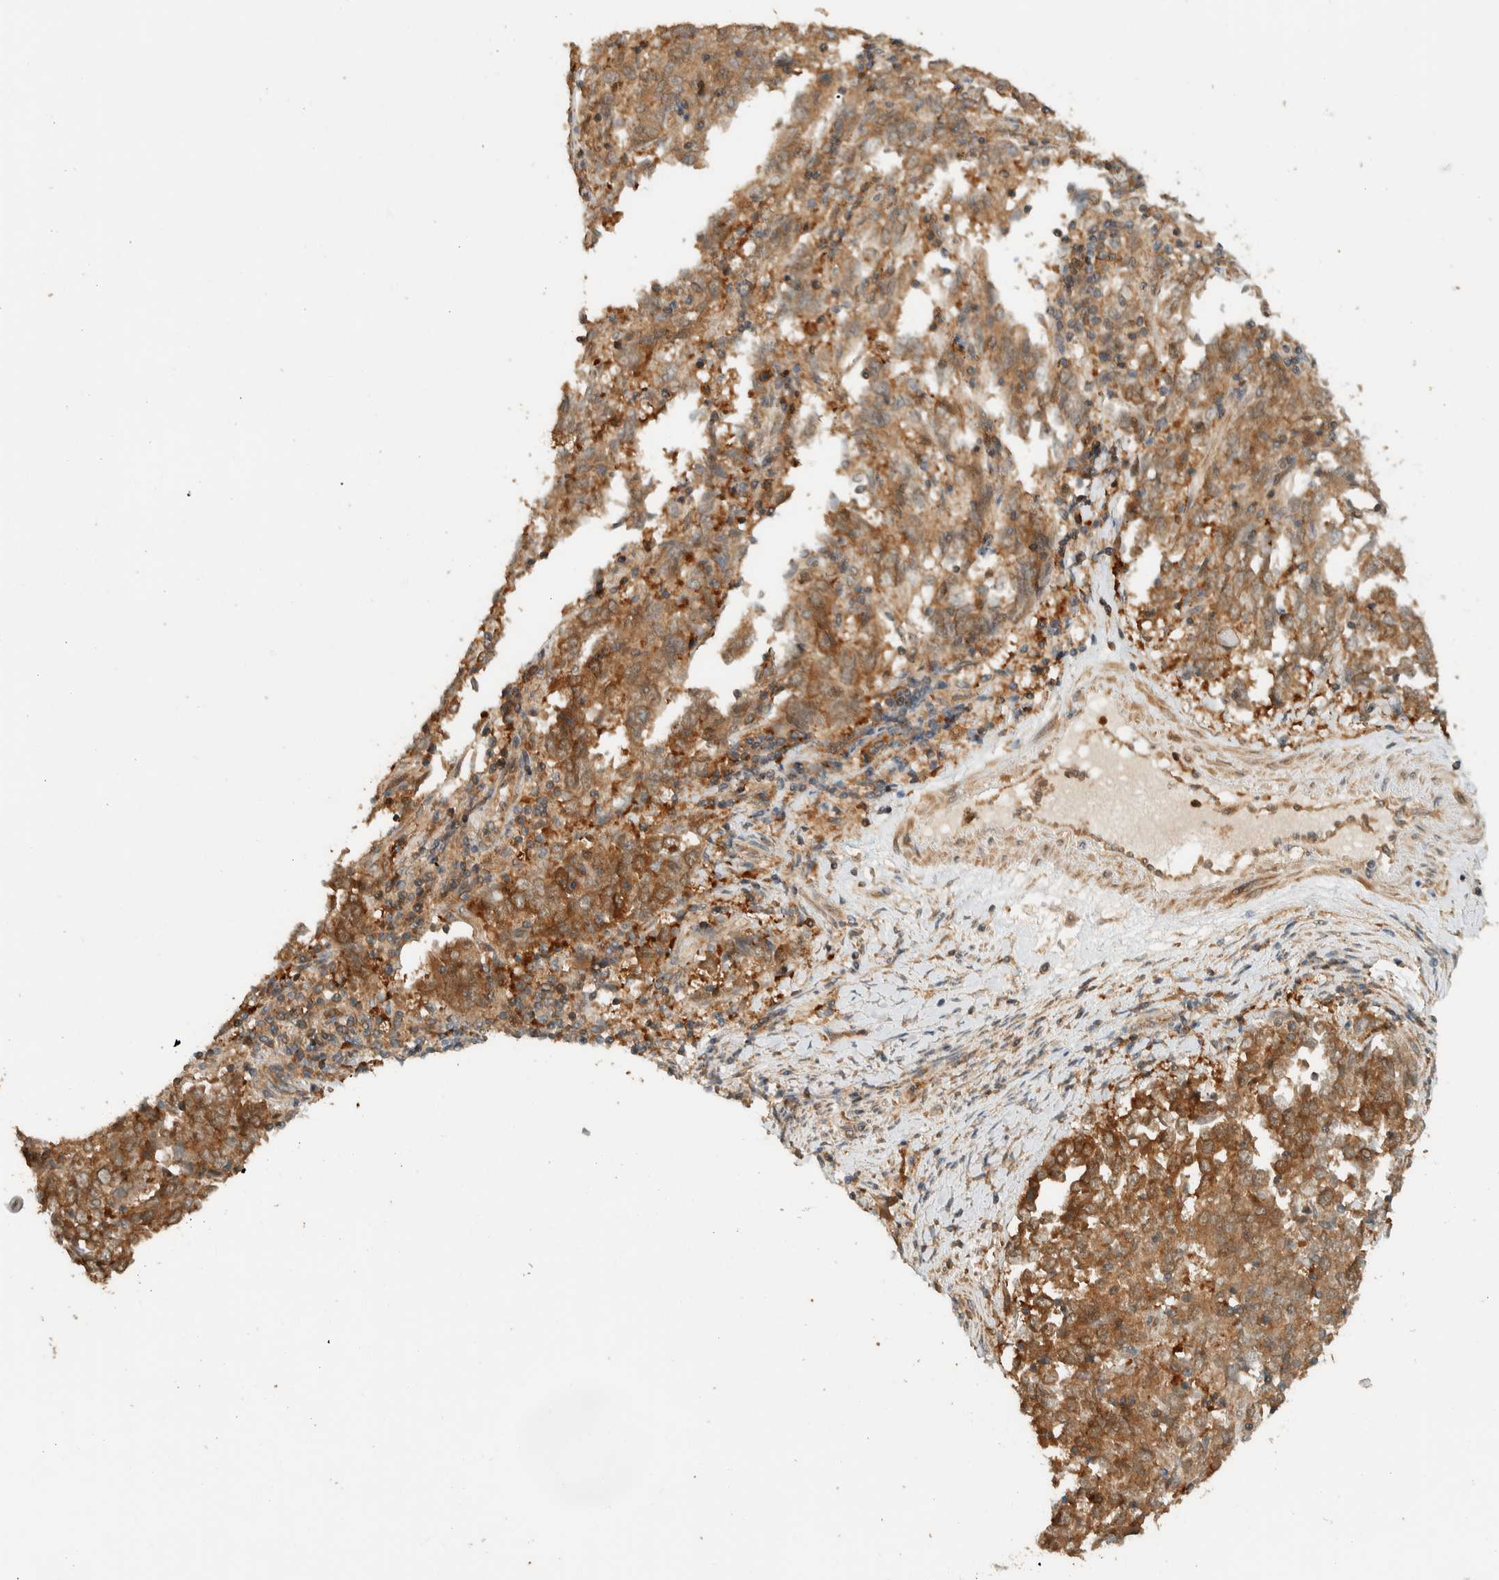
{"staining": {"intensity": "moderate", "quantity": ">75%", "location": "cytoplasmic/membranous"}, "tissue": "endometrial cancer", "cell_type": "Tumor cells", "image_type": "cancer", "snomed": [{"axis": "morphology", "description": "Adenocarcinoma, NOS"}, {"axis": "topography", "description": "Endometrium"}], "caption": "Protein staining shows moderate cytoplasmic/membranous positivity in approximately >75% of tumor cells in endometrial cancer (adenocarcinoma).", "gene": "ADSS2", "patient": {"sex": "female", "age": 80}}